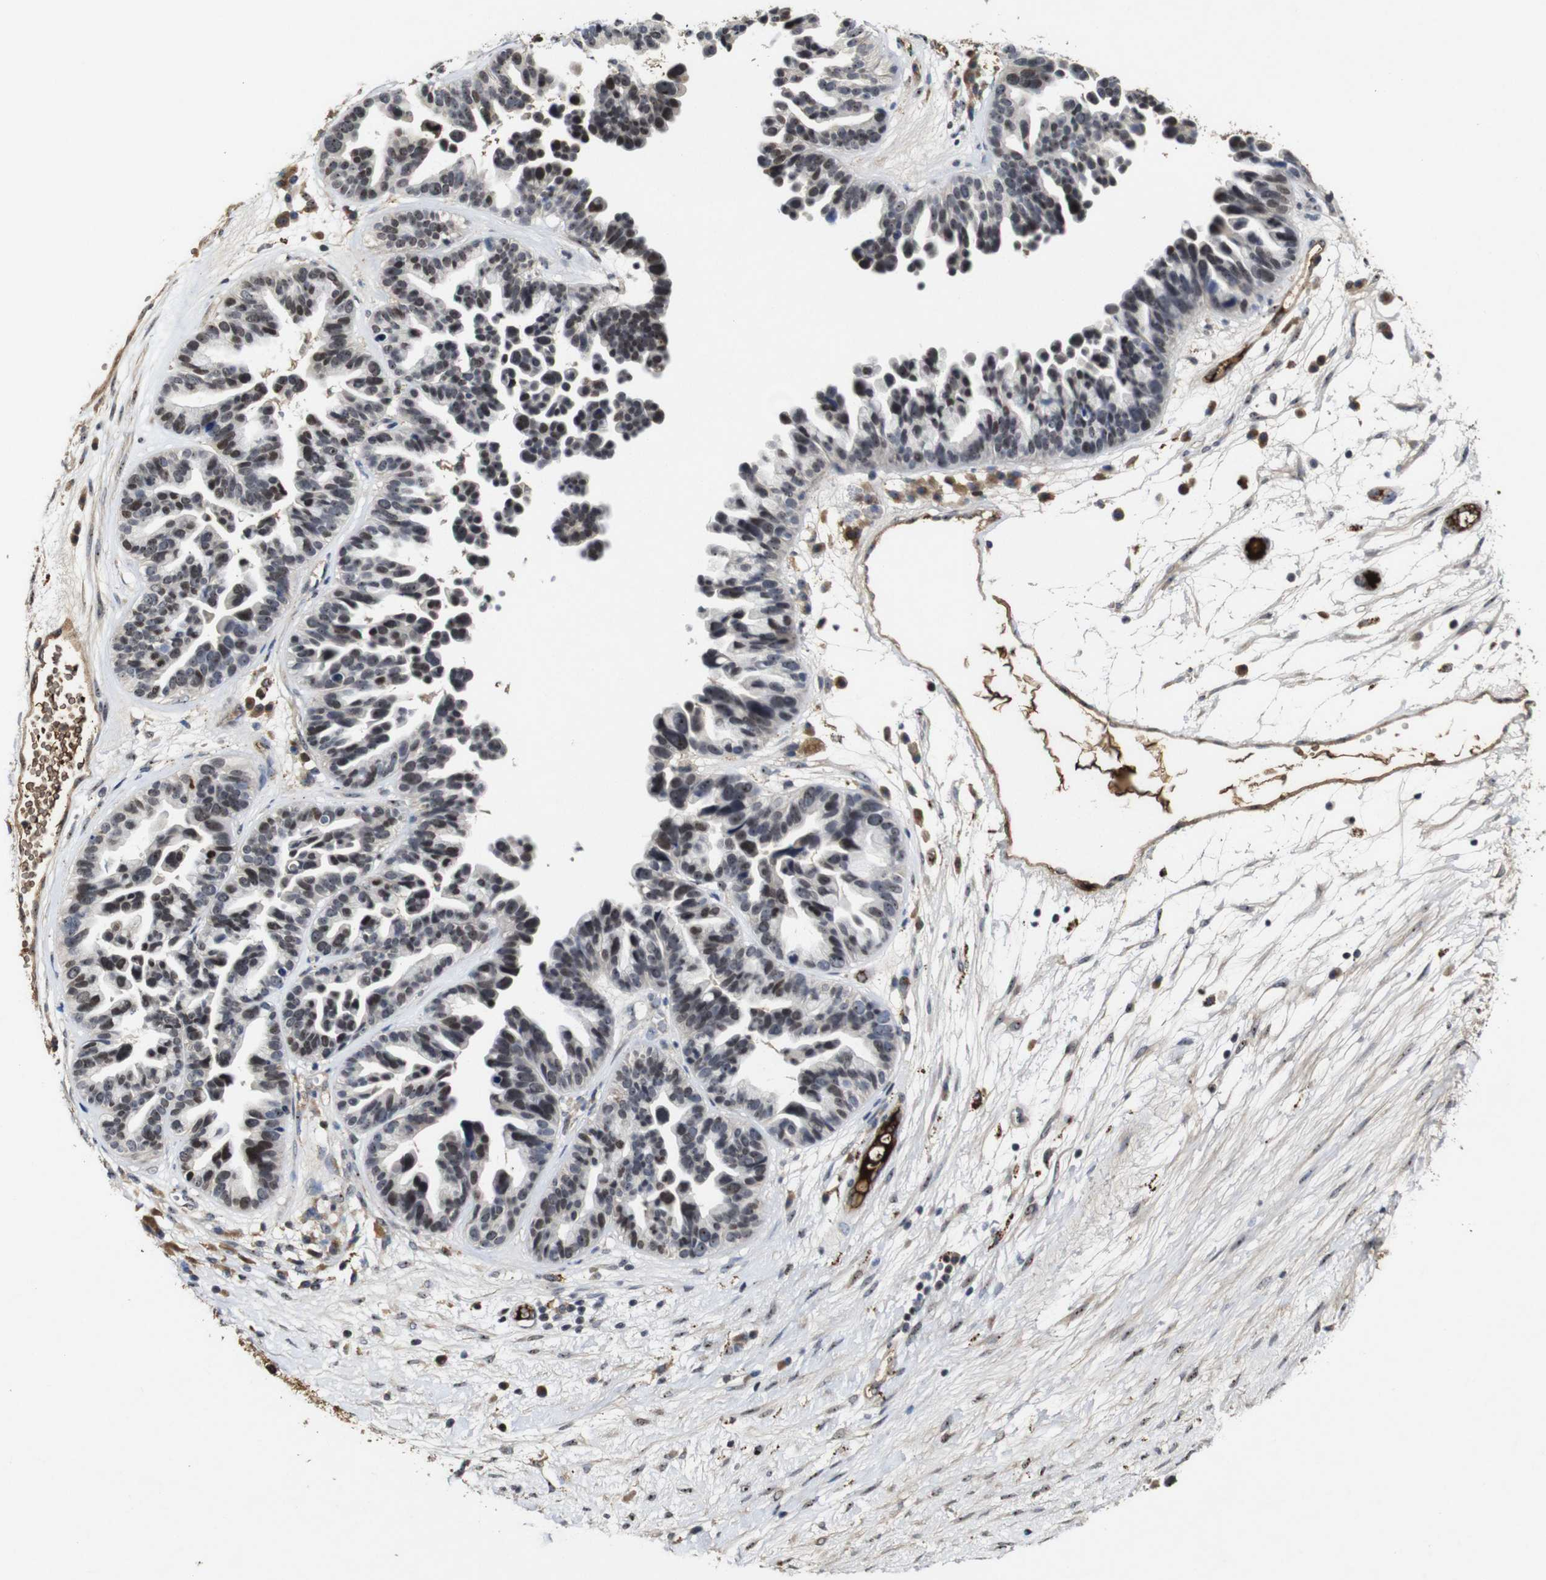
{"staining": {"intensity": "strong", "quantity": ">75%", "location": "cytoplasmic/membranous,nuclear"}, "tissue": "ovarian cancer", "cell_type": "Tumor cells", "image_type": "cancer", "snomed": [{"axis": "morphology", "description": "Cystadenocarcinoma, serous, NOS"}, {"axis": "topography", "description": "Ovary"}], "caption": "Immunohistochemistry (IHC) image of neoplastic tissue: ovarian cancer (serous cystadenocarcinoma) stained using immunohistochemistry (IHC) exhibits high levels of strong protein expression localized specifically in the cytoplasmic/membranous and nuclear of tumor cells, appearing as a cytoplasmic/membranous and nuclear brown color.", "gene": "MYC", "patient": {"sex": "female", "age": 56}}